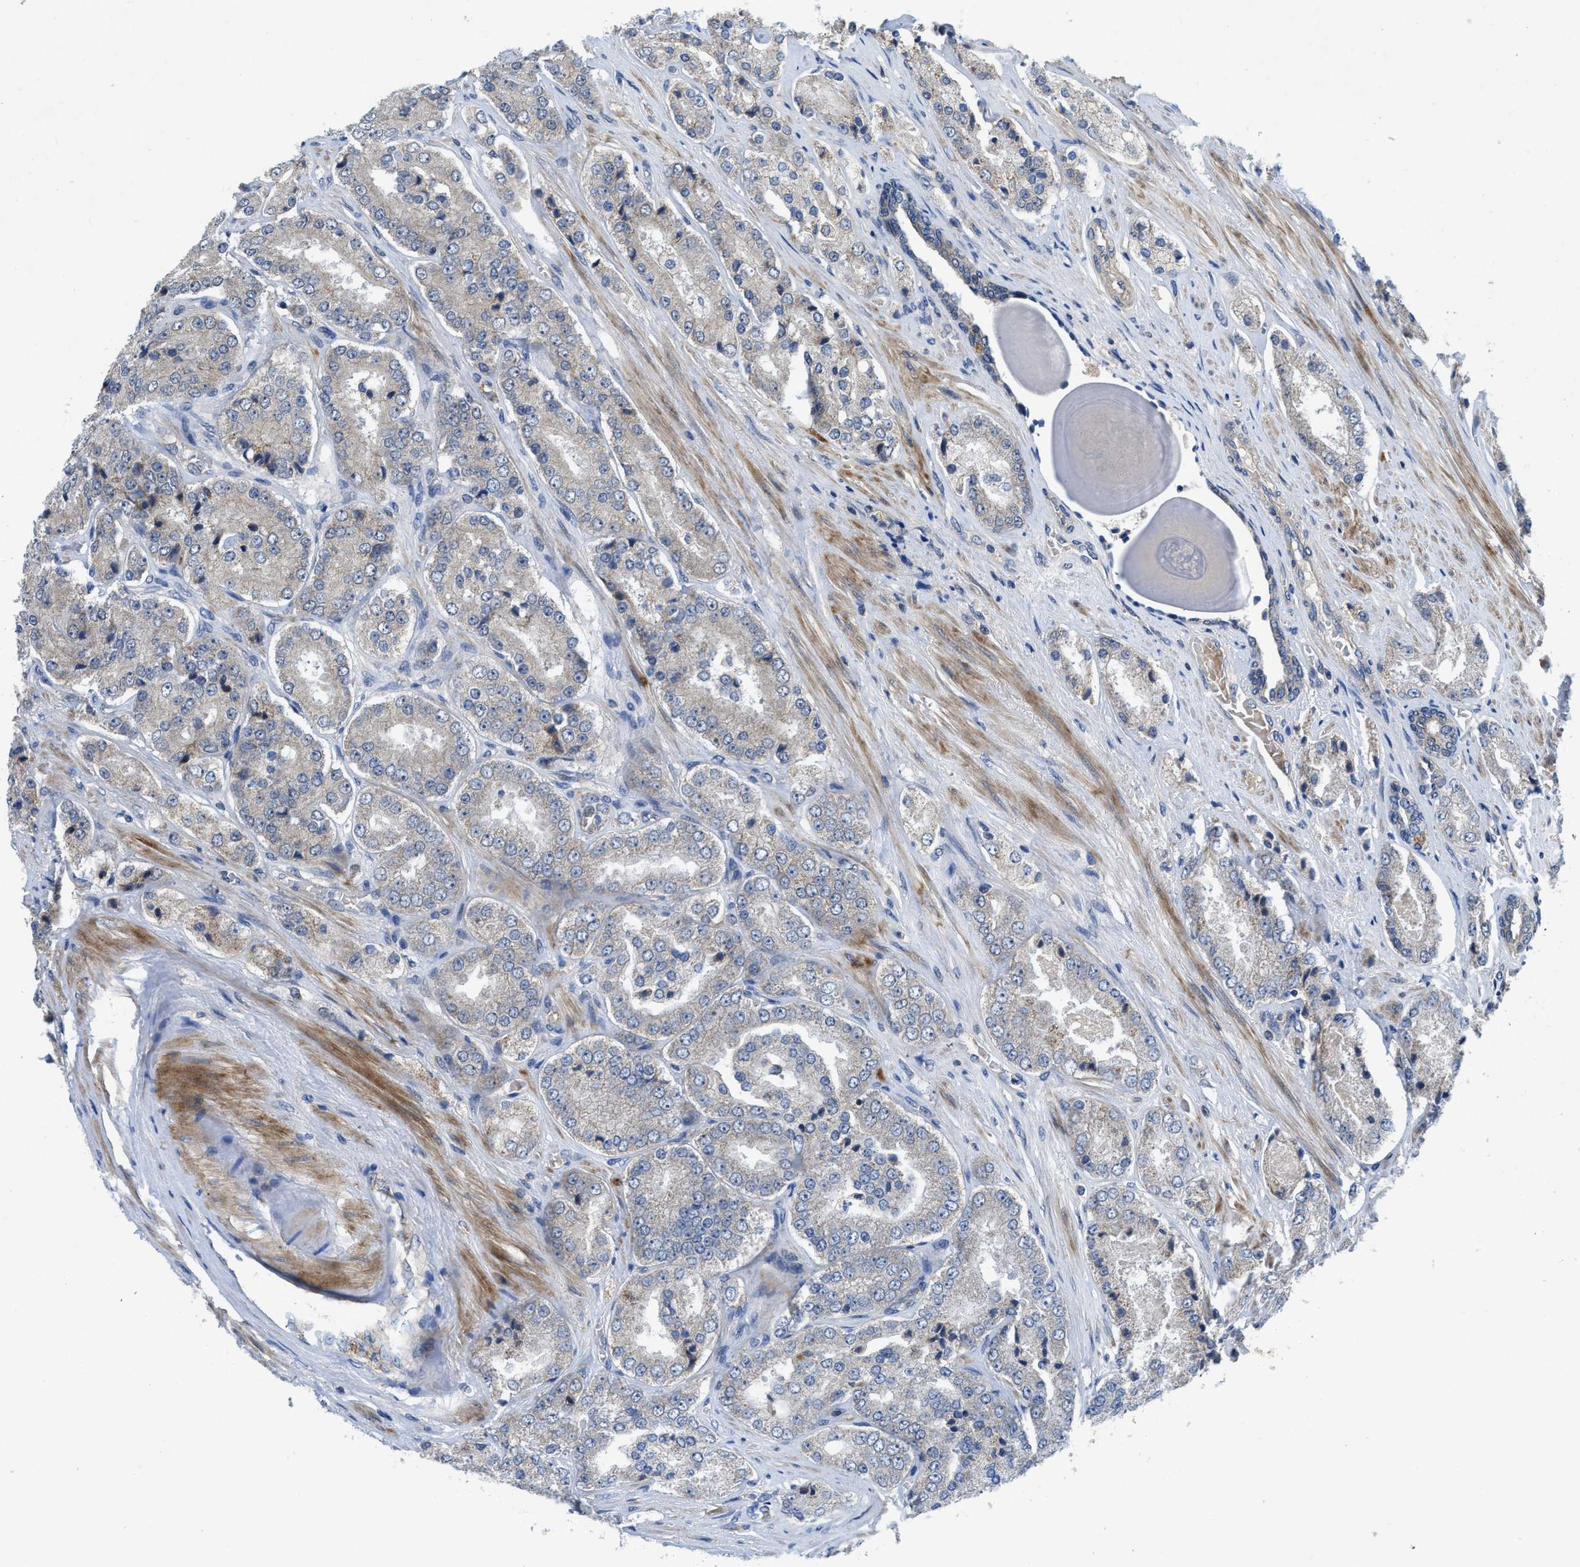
{"staining": {"intensity": "negative", "quantity": "none", "location": "none"}, "tissue": "prostate cancer", "cell_type": "Tumor cells", "image_type": "cancer", "snomed": [{"axis": "morphology", "description": "Adenocarcinoma, High grade"}, {"axis": "topography", "description": "Prostate"}], "caption": "Prostate adenocarcinoma (high-grade) was stained to show a protein in brown. There is no significant staining in tumor cells.", "gene": "PANX1", "patient": {"sex": "male", "age": 65}}